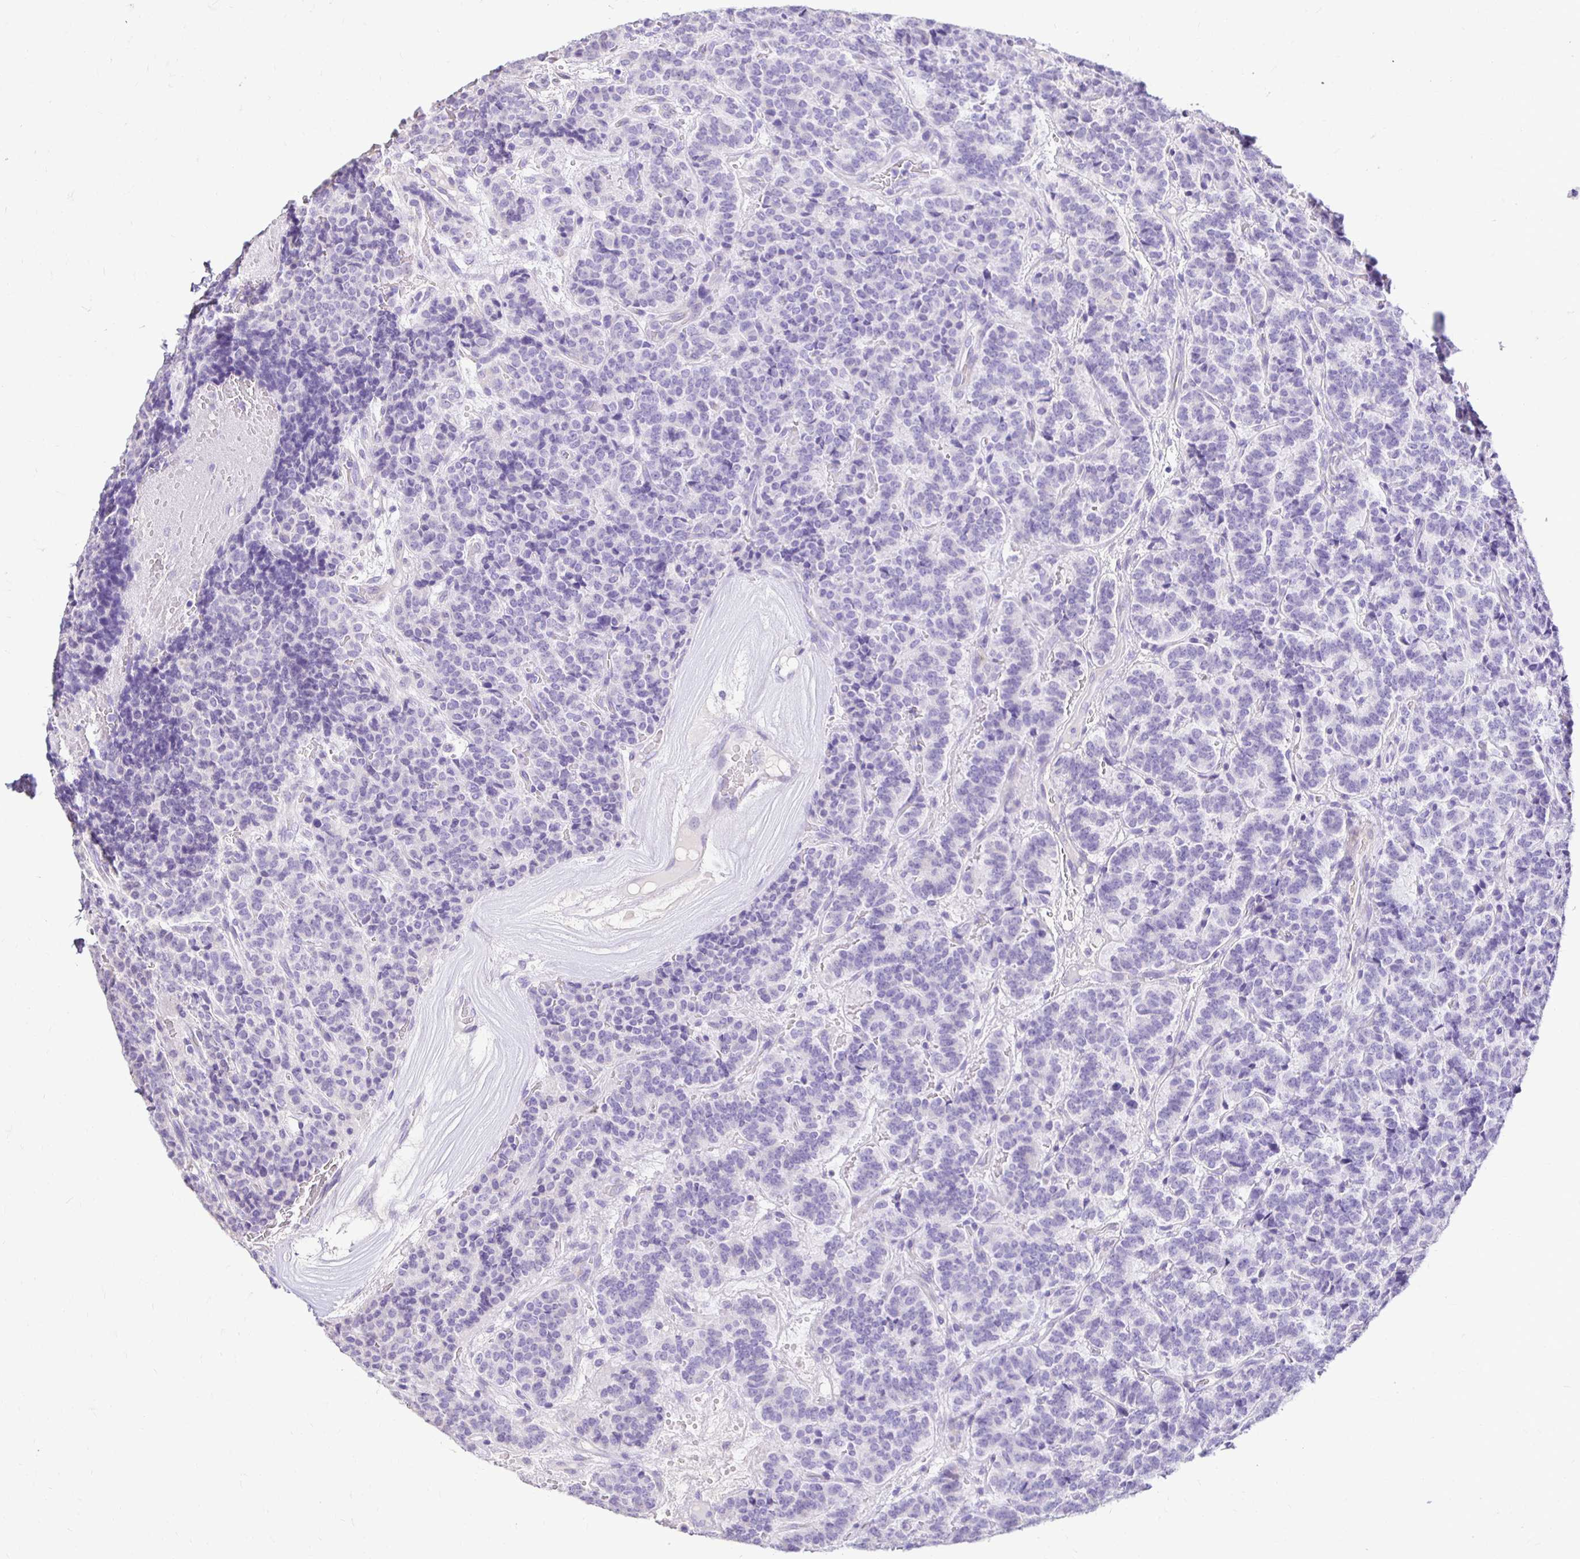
{"staining": {"intensity": "negative", "quantity": "none", "location": "none"}, "tissue": "carcinoid", "cell_type": "Tumor cells", "image_type": "cancer", "snomed": [{"axis": "morphology", "description": "Carcinoid, malignant, NOS"}, {"axis": "topography", "description": "Pancreas"}], "caption": "Immunohistochemical staining of human carcinoid reveals no significant staining in tumor cells.", "gene": "TAF1D", "patient": {"sex": "male", "age": 36}}